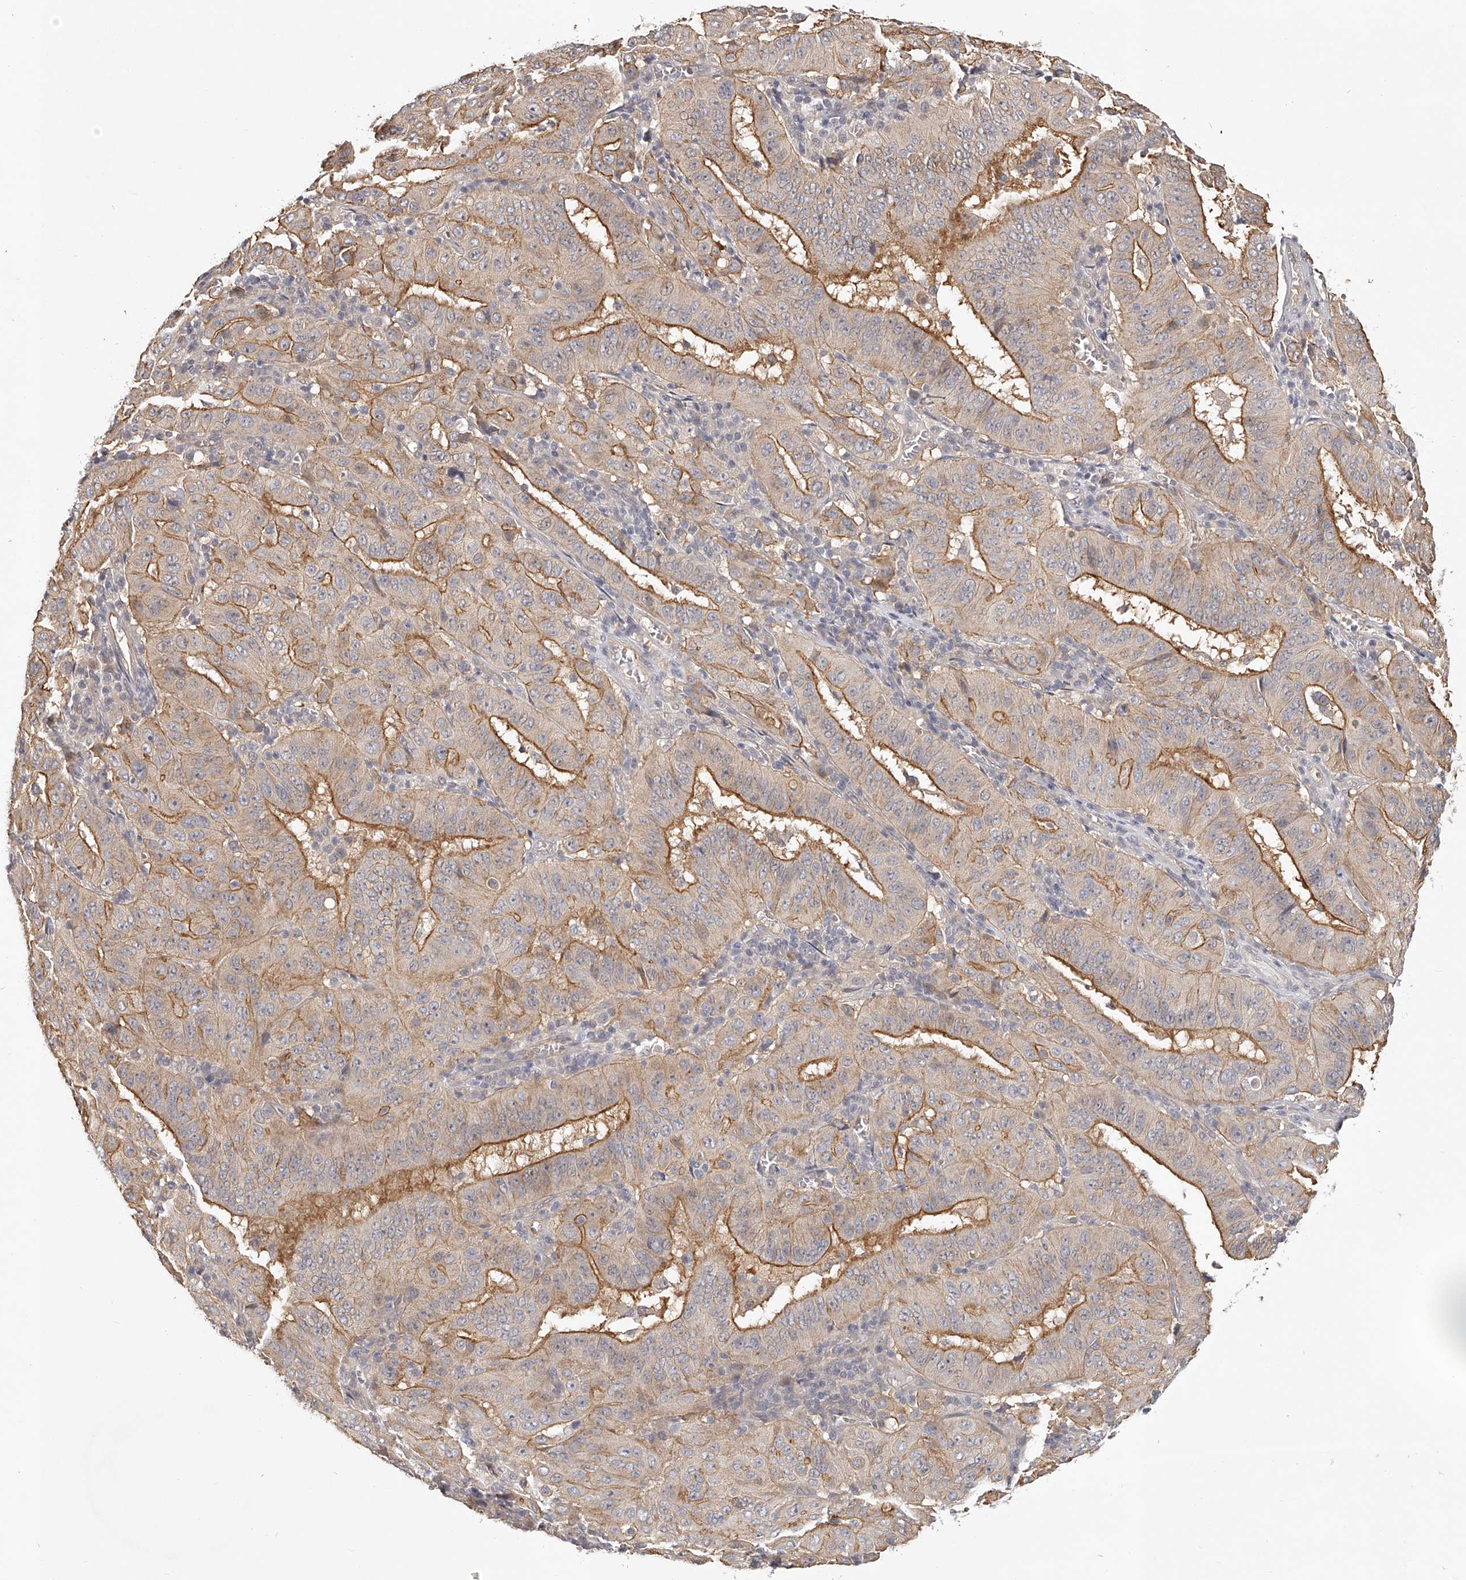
{"staining": {"intensity": "moderate", "quantity": ">75%", "location": "cytoplasmic/membranous"}, "tissue": "pancreatic cancer", "cell_type": "Tumor cells", "image_type": "cancer", "snomed": [{"axis": "morphology", "description": "Adenocarcinoma, NOS"}, {"axis": "topography", "description": "Pancreas"}], "caption": "Protein staining of pancreatic adenocarcinoma tissue demonstrates moderate cytoplasmic/membranous expression in about >75% of tumor cells. The protein of interest is stained brown, and the nuclei are stained in blue (DAB IHC with brightfield microscopy, high magnification).", "gene": "ZNF582", "patient": {"sex": "male", "age": 63}}